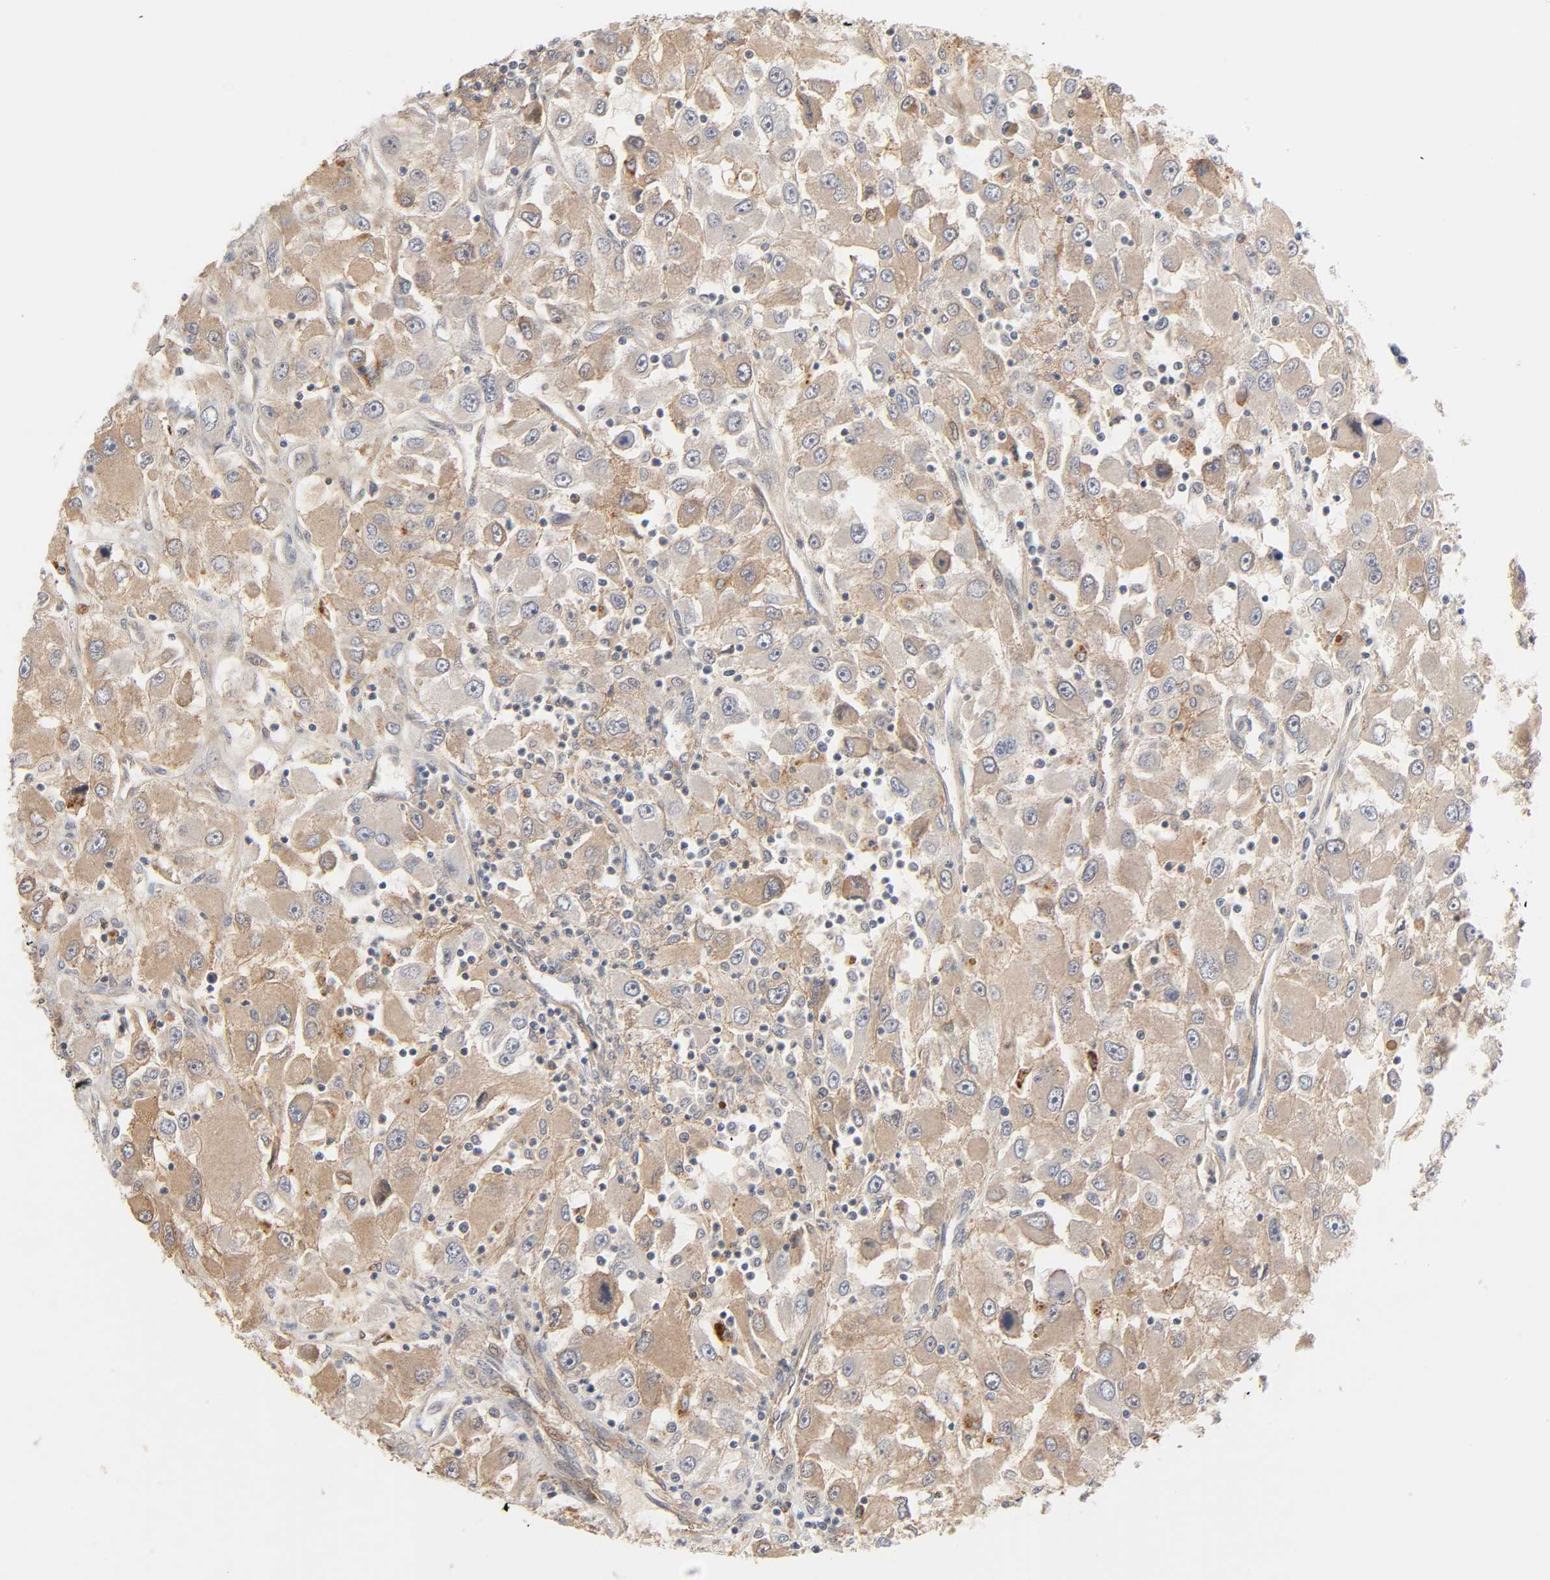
{"staining": {"intensity": "moderate", "quantity": ">75%", "location": "cytoplasmic/membranous"}, "tissue": "renal cancer", "cell_type": "Tumor cells", "image_type": "cancer", "snomed": [{"axis": "morphology", "description": "Adenocarcinoma, NOS"}, {"axis": "topography", "description": "Kidney"}], "caption": "This histopathology image shows immunohistochemistry staining of human adenocarcinoma (renal), with medium moderate cytoplasmic/membranous positivity in about >75% of tumor cells.", "gene": "REEP6", "patient": {"sex": "female", "age": 52}}